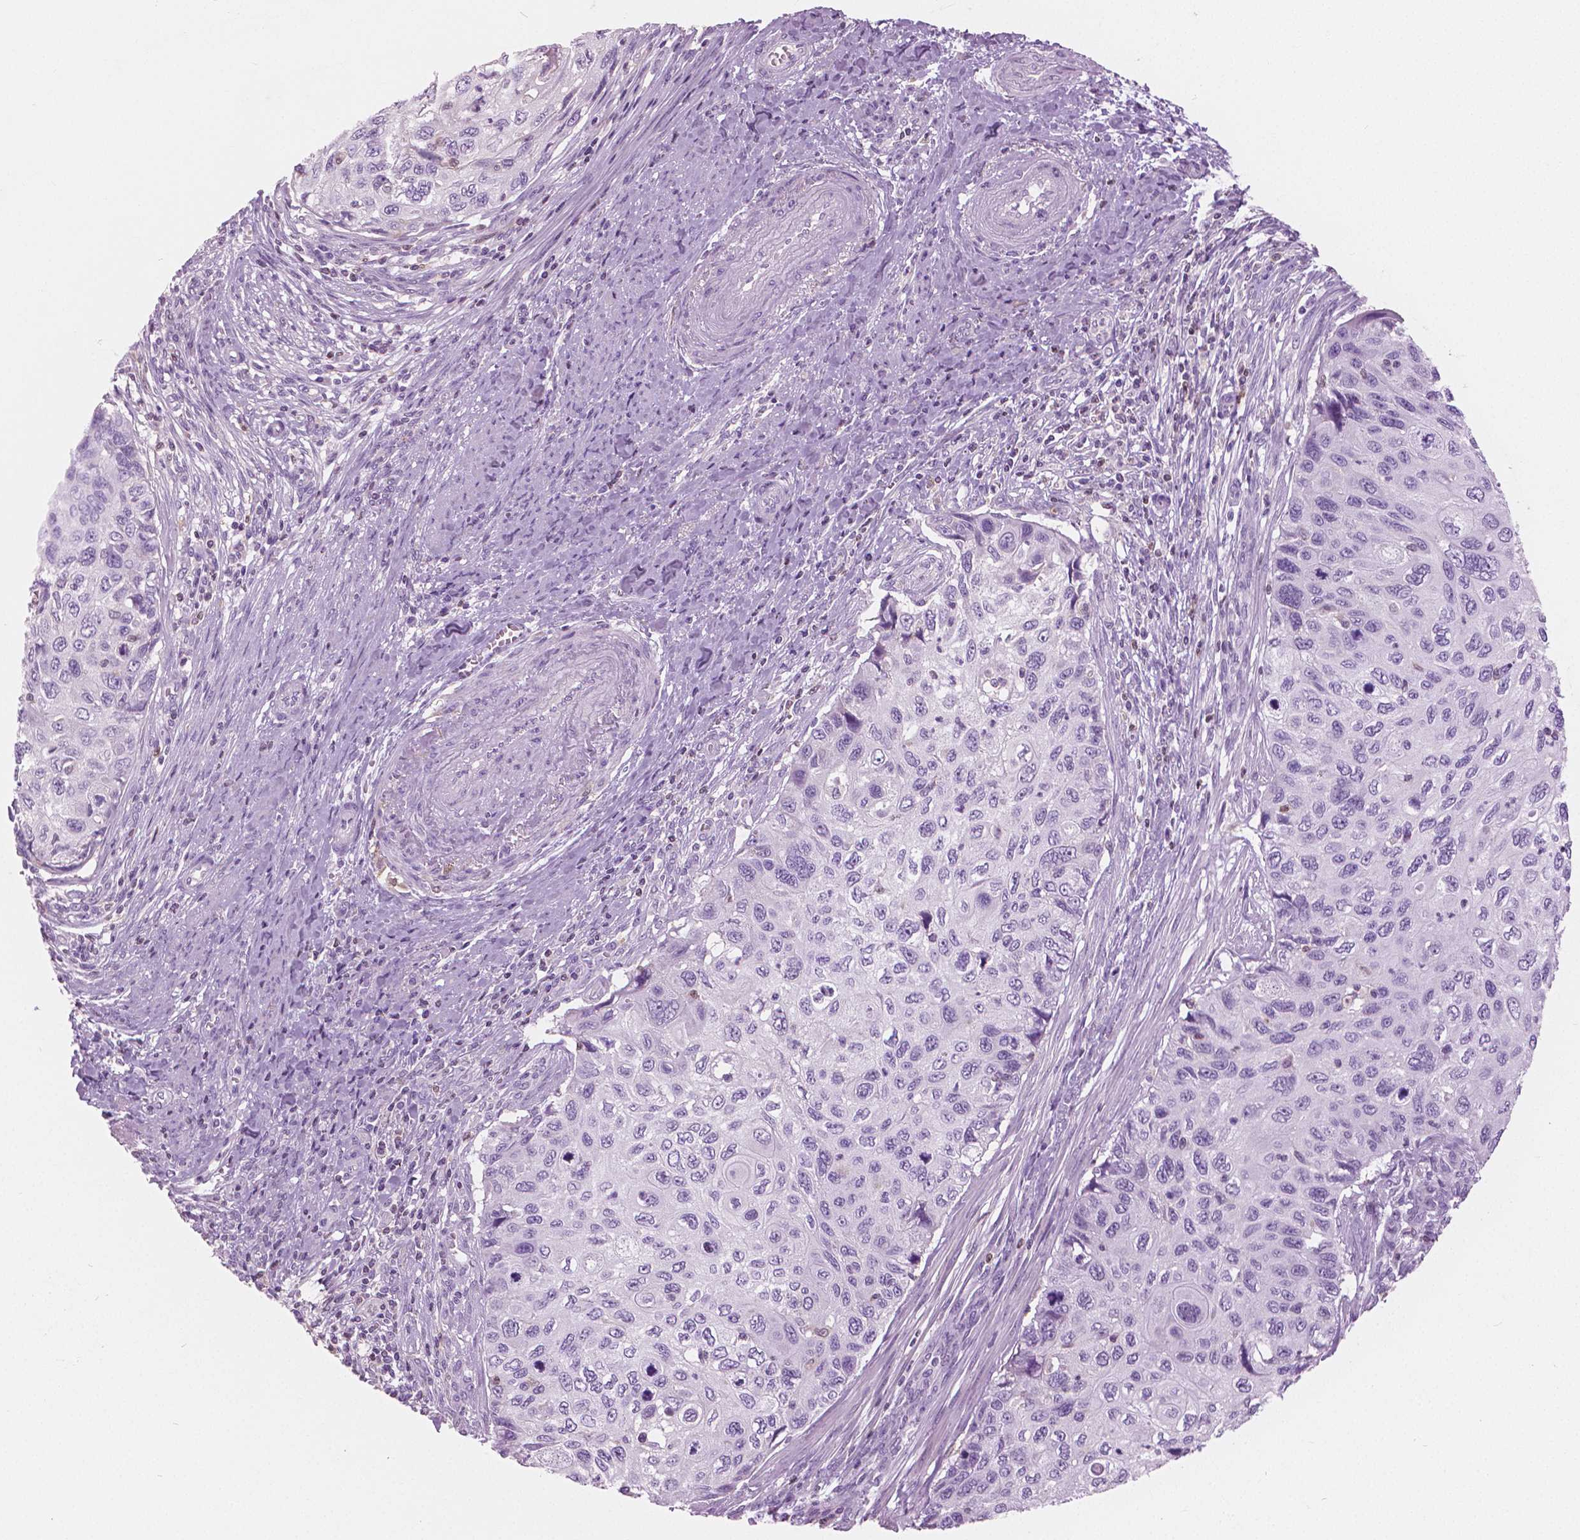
{"staining": {"intensity": "negative", "quantity": "none", "location": "none"}, "tissue": "cervical cancer", "cell_type": "Tumor cells", "image_type": "cancer", "snomed": [{"axis": "morphology", "description": "Squamous cell carcinoma, NOS"}, {"axis": "topography", "description": "Cervix"}], "caption": "High power microscopy histopathology image of an immunohistochemistry (IHC) photomicrograph of cervical squamous cell carcinoma, revealing no significant expression in tumor cells.", "gene": "GALM", "patient": {"sex": "female", "age": 70}}